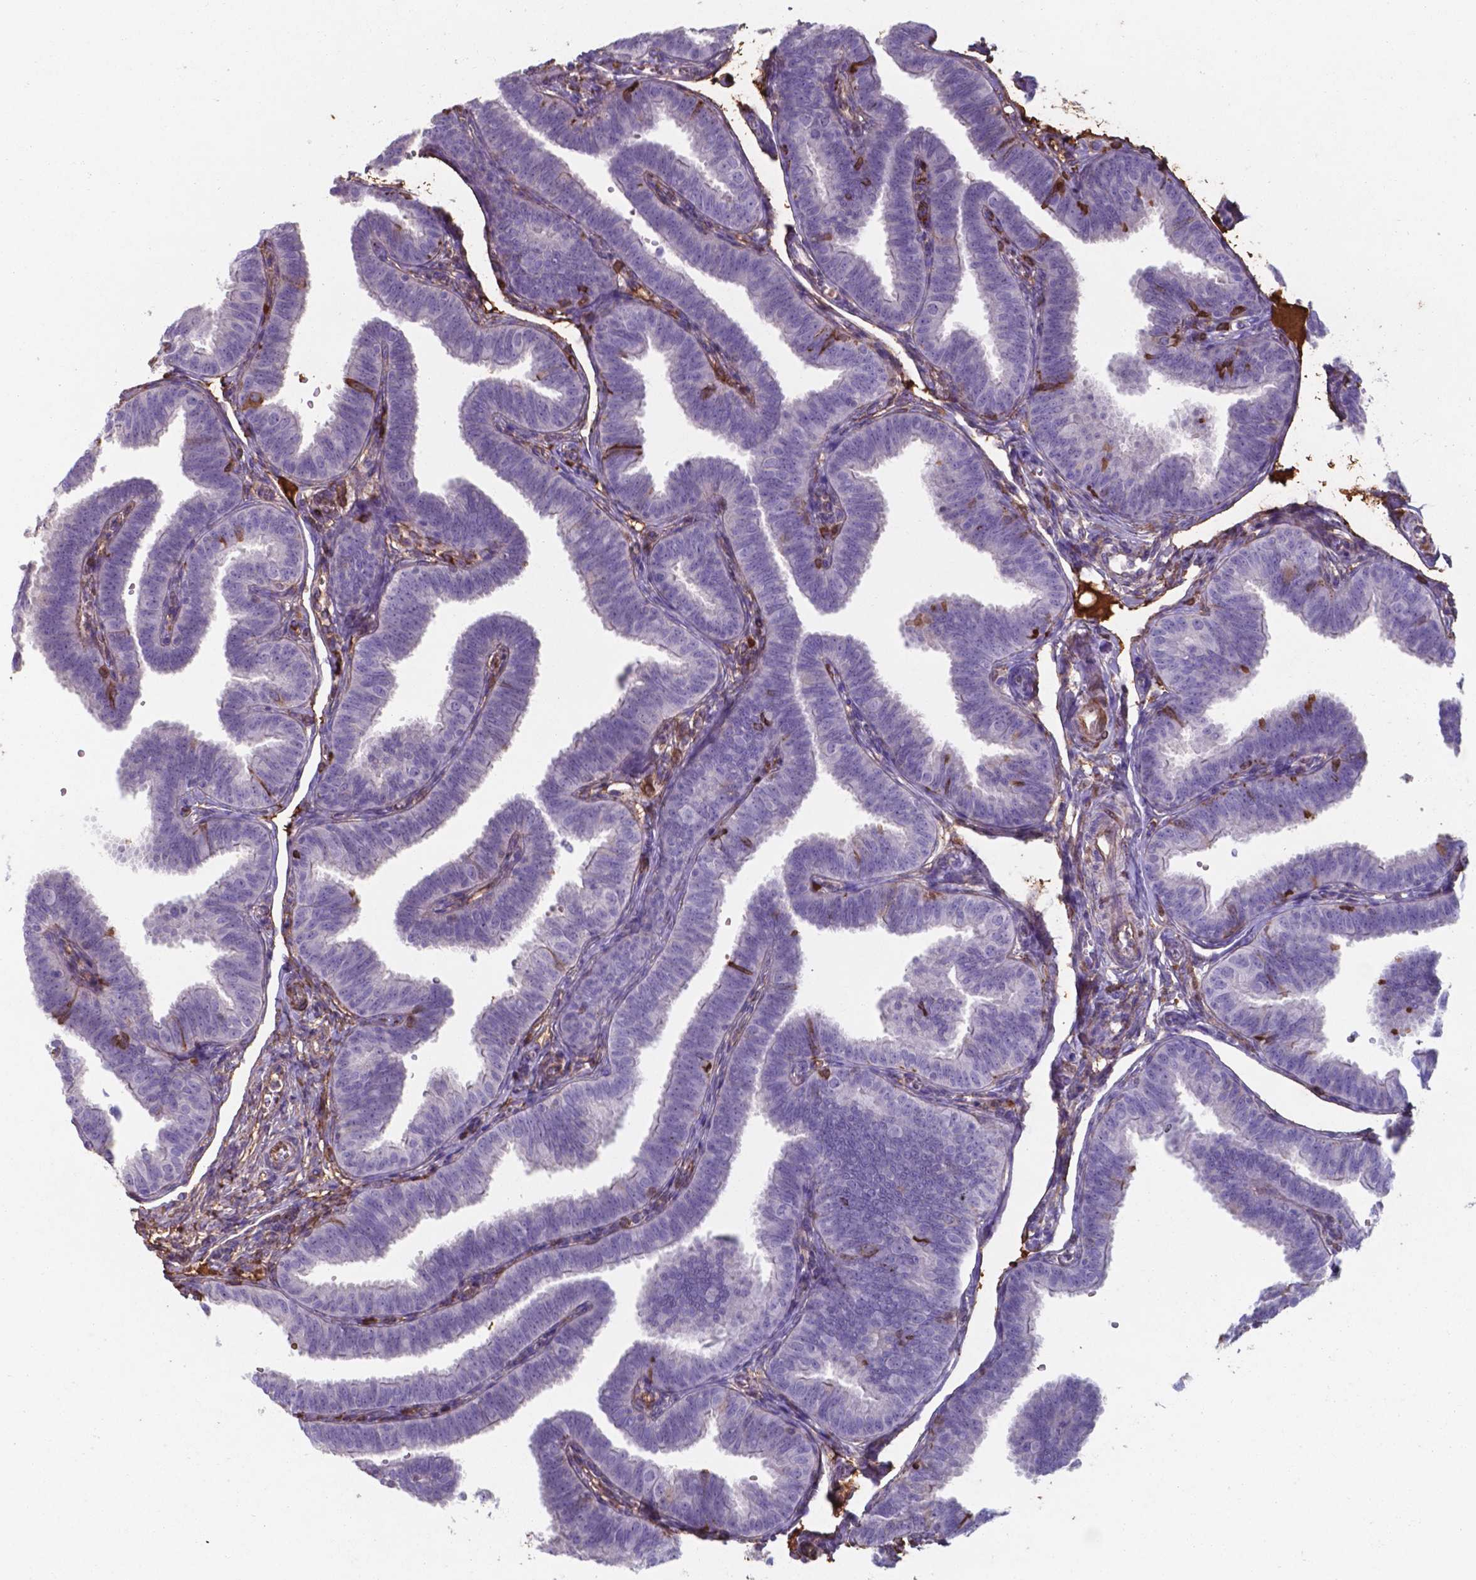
{"staining": {"intensity": "moderate", "quantity": "<25%", "location": "cytoplasmic/membranous"}, "tissue": "fallopian tube", "cell_type": "Glandular cells", "image_type": "normal", "snomed": [{"axis": "morphology", "description": "Normal tissue, NOS"}, {"axis": "topography", "description": "Fallopian tube"}], "caption": "Immunohistochemical staining of unremarkable human fallopian tube exhibits <25% levels of moderate cytoplasmic/membranous protein staining in about <25% of glandular cells.", "gene": "SERPINA1", "patient": {"sex": "female", "age": 25}}